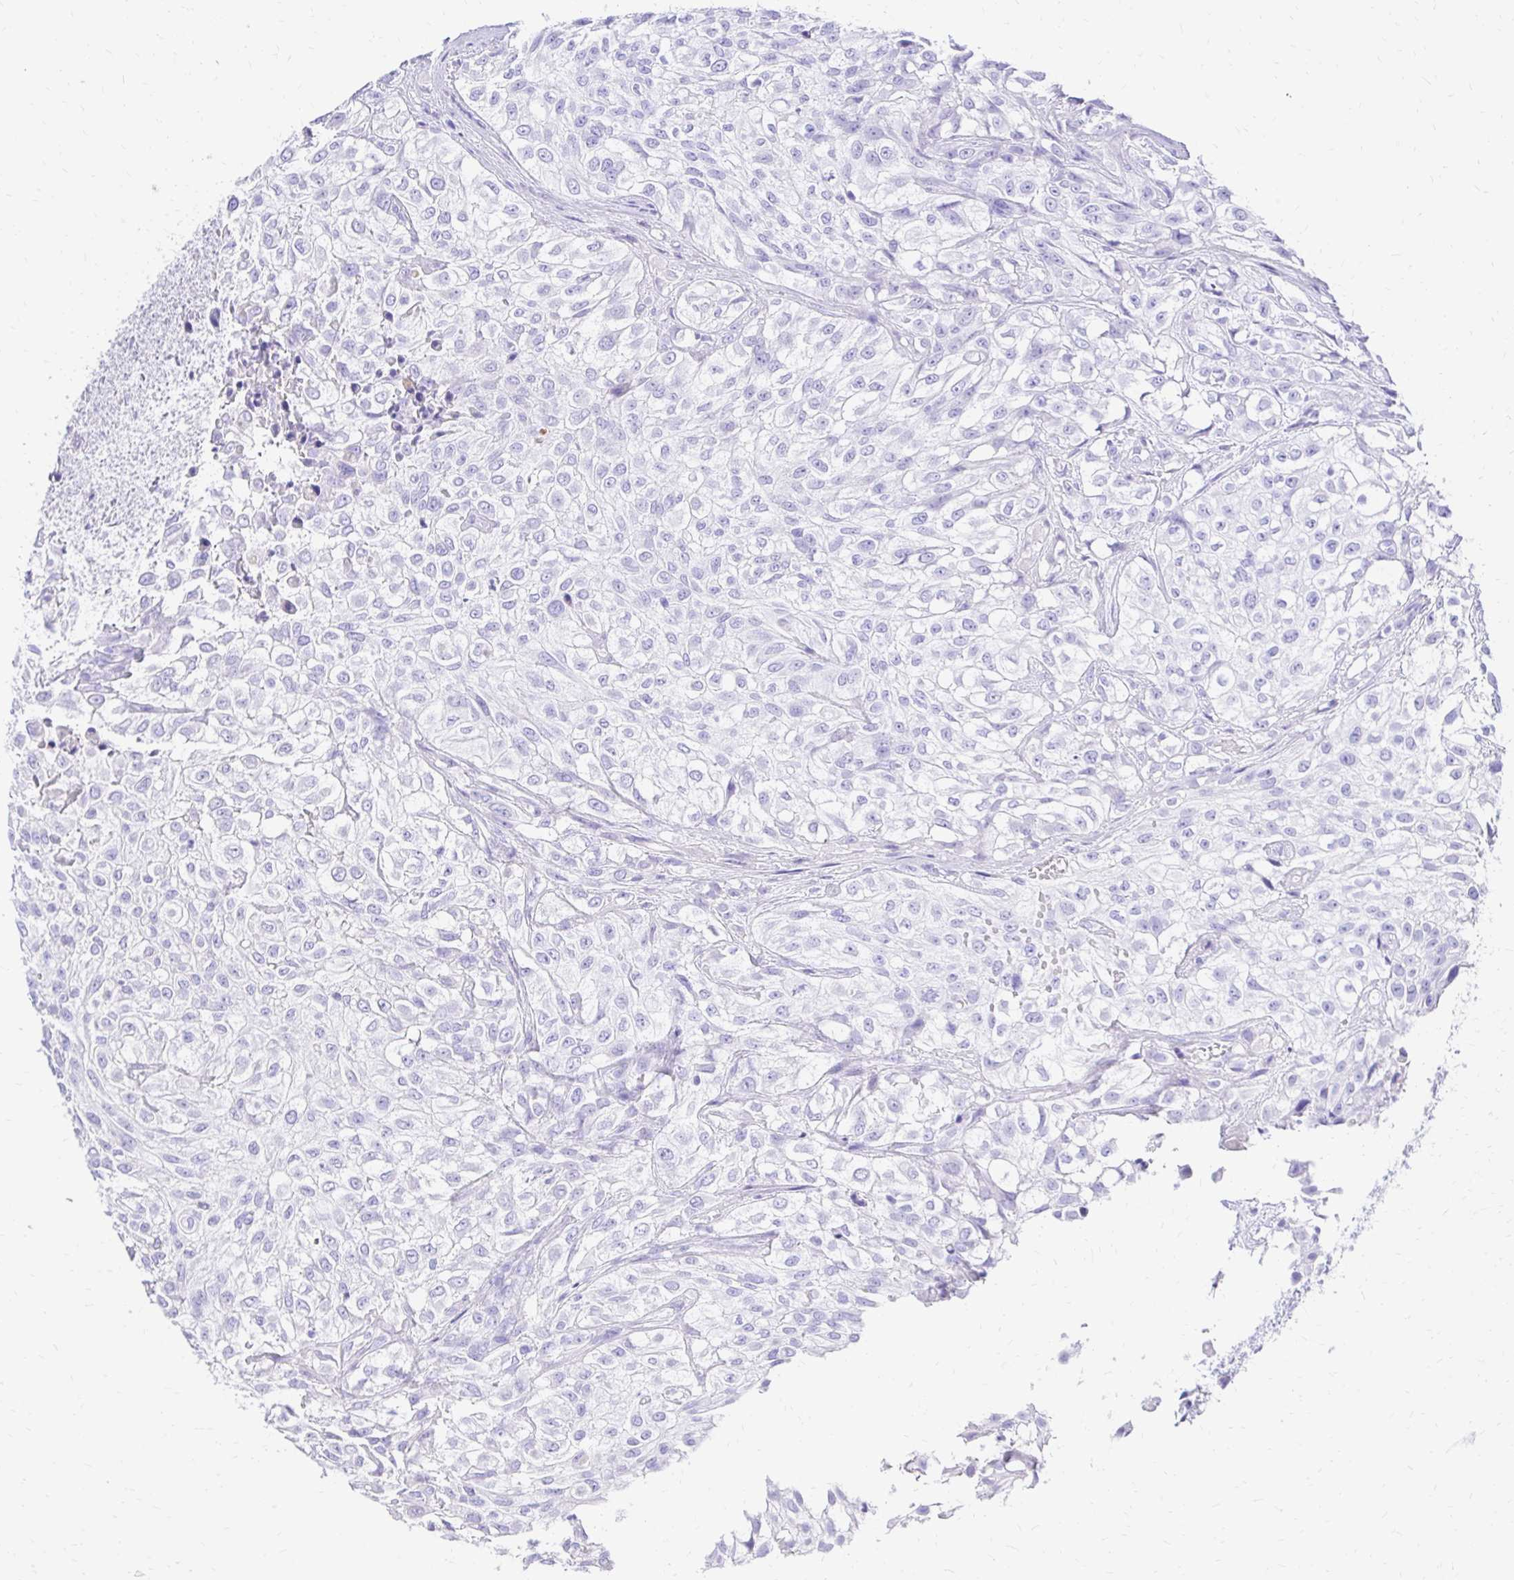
{"staining": {"intensity": "negative", "quantity": "none", "location": "none"}, "tissue": "urothelial cancer", "cell_type": "Tumor cells", "image_type": "cancer", "snomed": [{"axis": "morphology", "description": "Urothelial carcinoma, High grade"}, {"axis": "topography", "description": "Urinary bladder"}], "caption": "Tumor cells are negative for brown protein staining in urothelial carcinoma (high-grade). (DAB IHC, high magnification).", "gene": "S100G", "patient": {"sex": "male", "age": 56}}